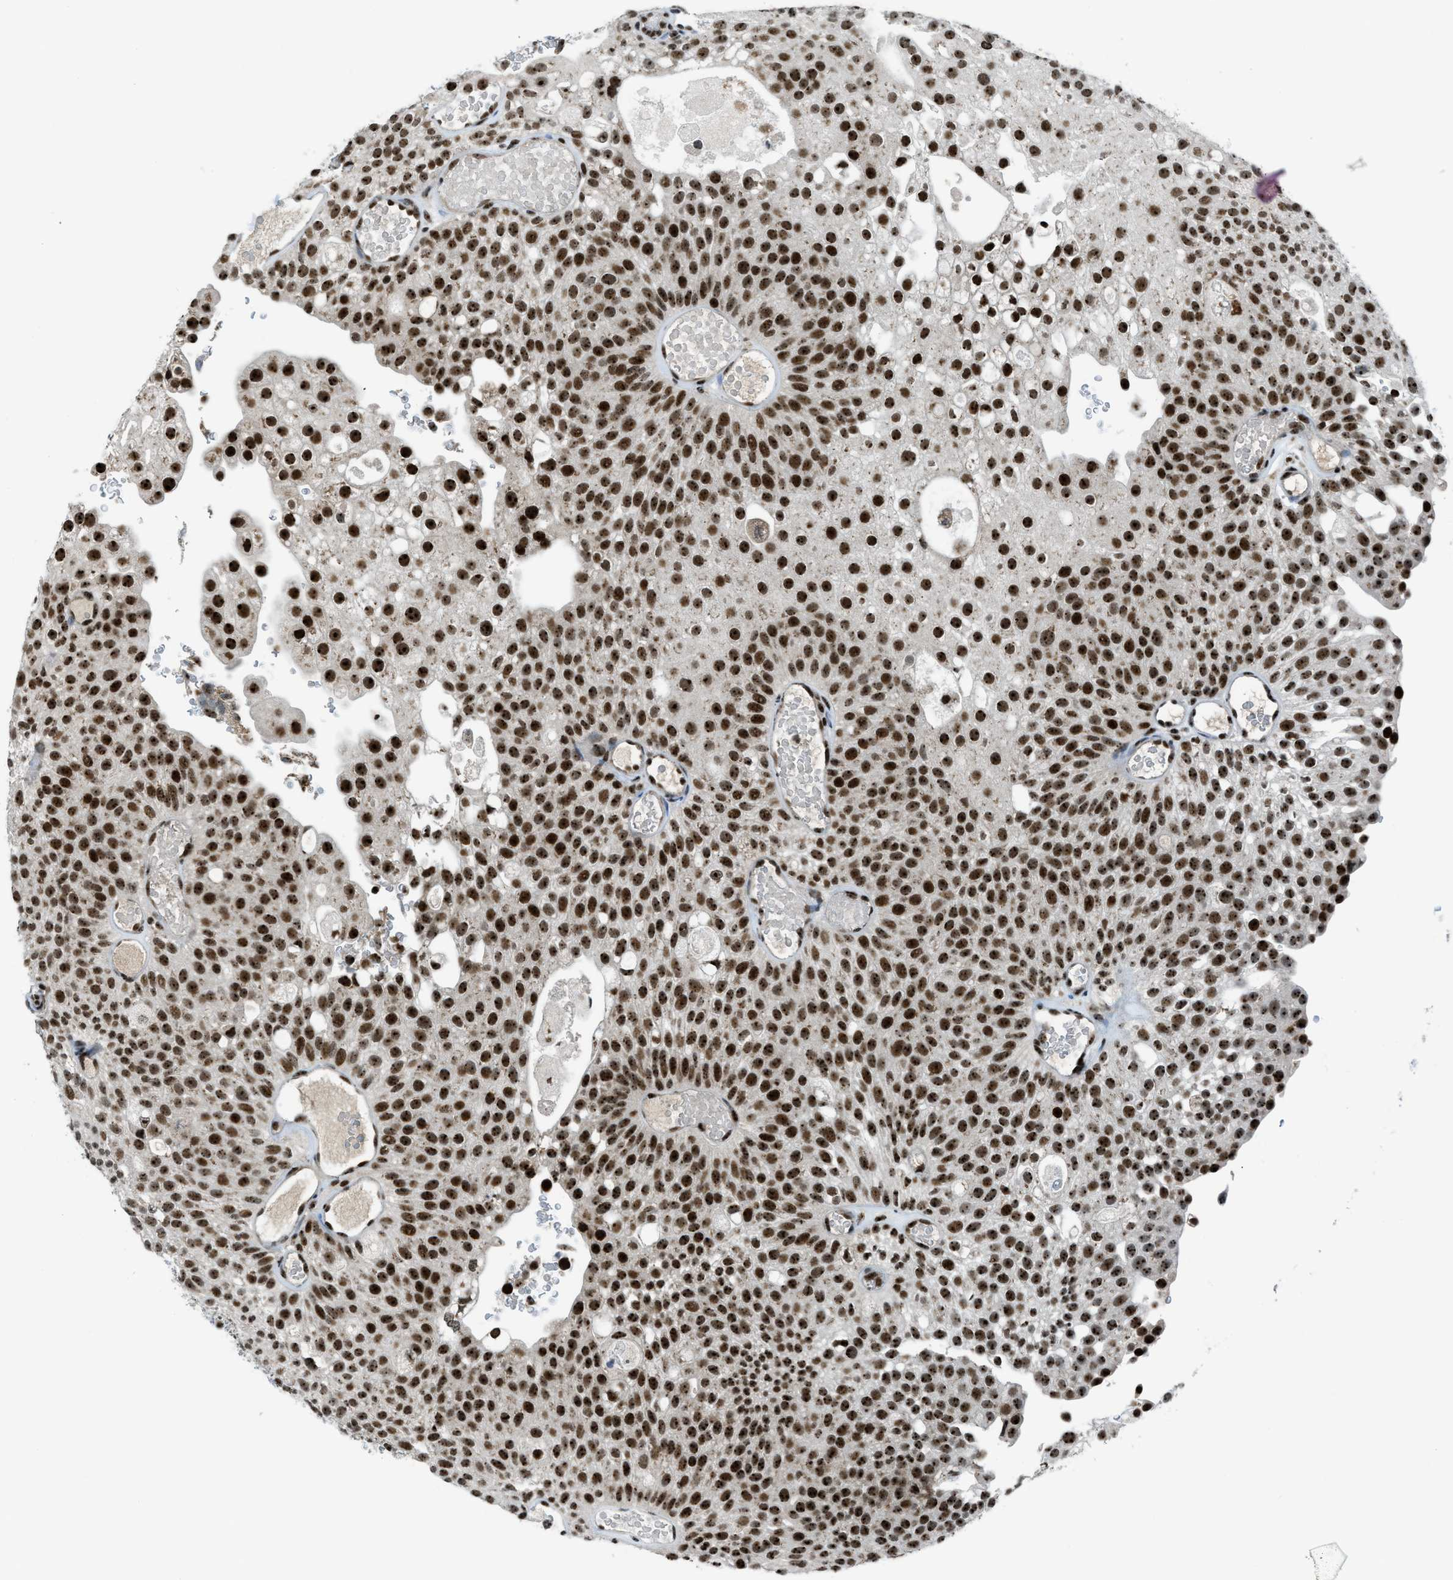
{"staining": {"intensity": "strong", "quantity": ">75%", "location": "nuclear"}, "tissue": "urothelial cancer", "cell_type": "Tumor cells", "image_type": "cancer", "snomed": [{"axis": "morphology", "description": "Urothelial carcinoma, Low grade"}, {"axis": "topography", "description": "Urinary bladder"}], "caption": "This histopathology image demonstrates IHC staining of urothelial cancer, with high strong nuclear positivity in approximately >75% of tumor cells.", "gene": "RAD51B", "patient": {"sex": "male", "age": 78}}